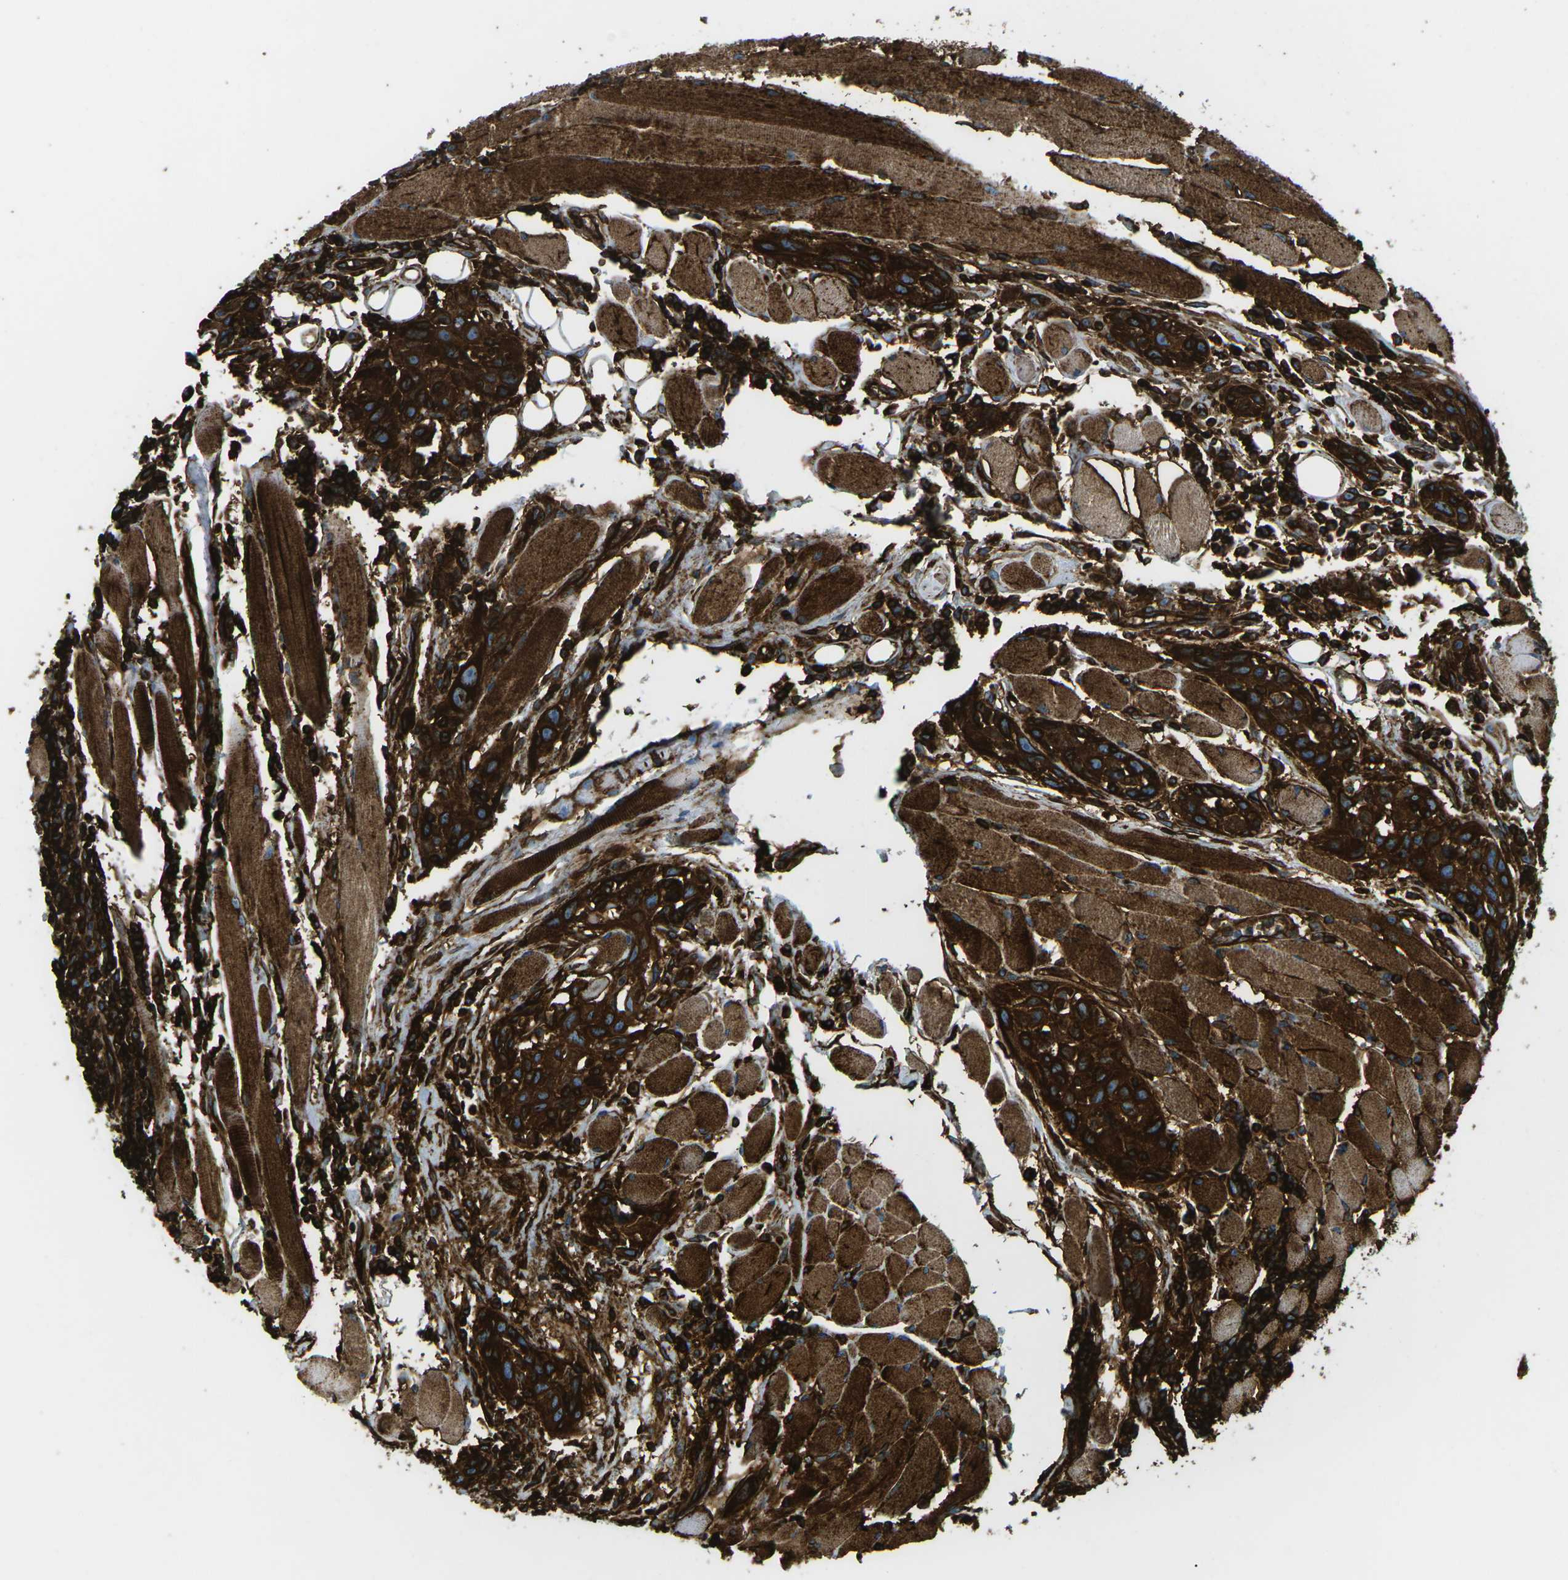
{"staining": {"intensity": "strong", "quantity": ">75%", "location": "cytoplasmic/membranous"}, "tissue": "head and neck cancer", "cell_type": "Tumor cells", "image_type": "cancer", "snomed": [{"axis": "morphology", "description": "Squamous cell carcinoma, NOS"}, {"axis": "topography", "description": "Oral tissue"}, {"axis": "topography", "description": "Head-Neck"}], "caption": "Immunohistochemistry photomicrograph of head and neck cancer stained for a protein (brown), which demonstrates high levels of strong cytoplasmic/membranous staining in approximately >75% of tumor cells.", "gene": "HLA-B", "patient": {"sex": "female", "age": 50}}